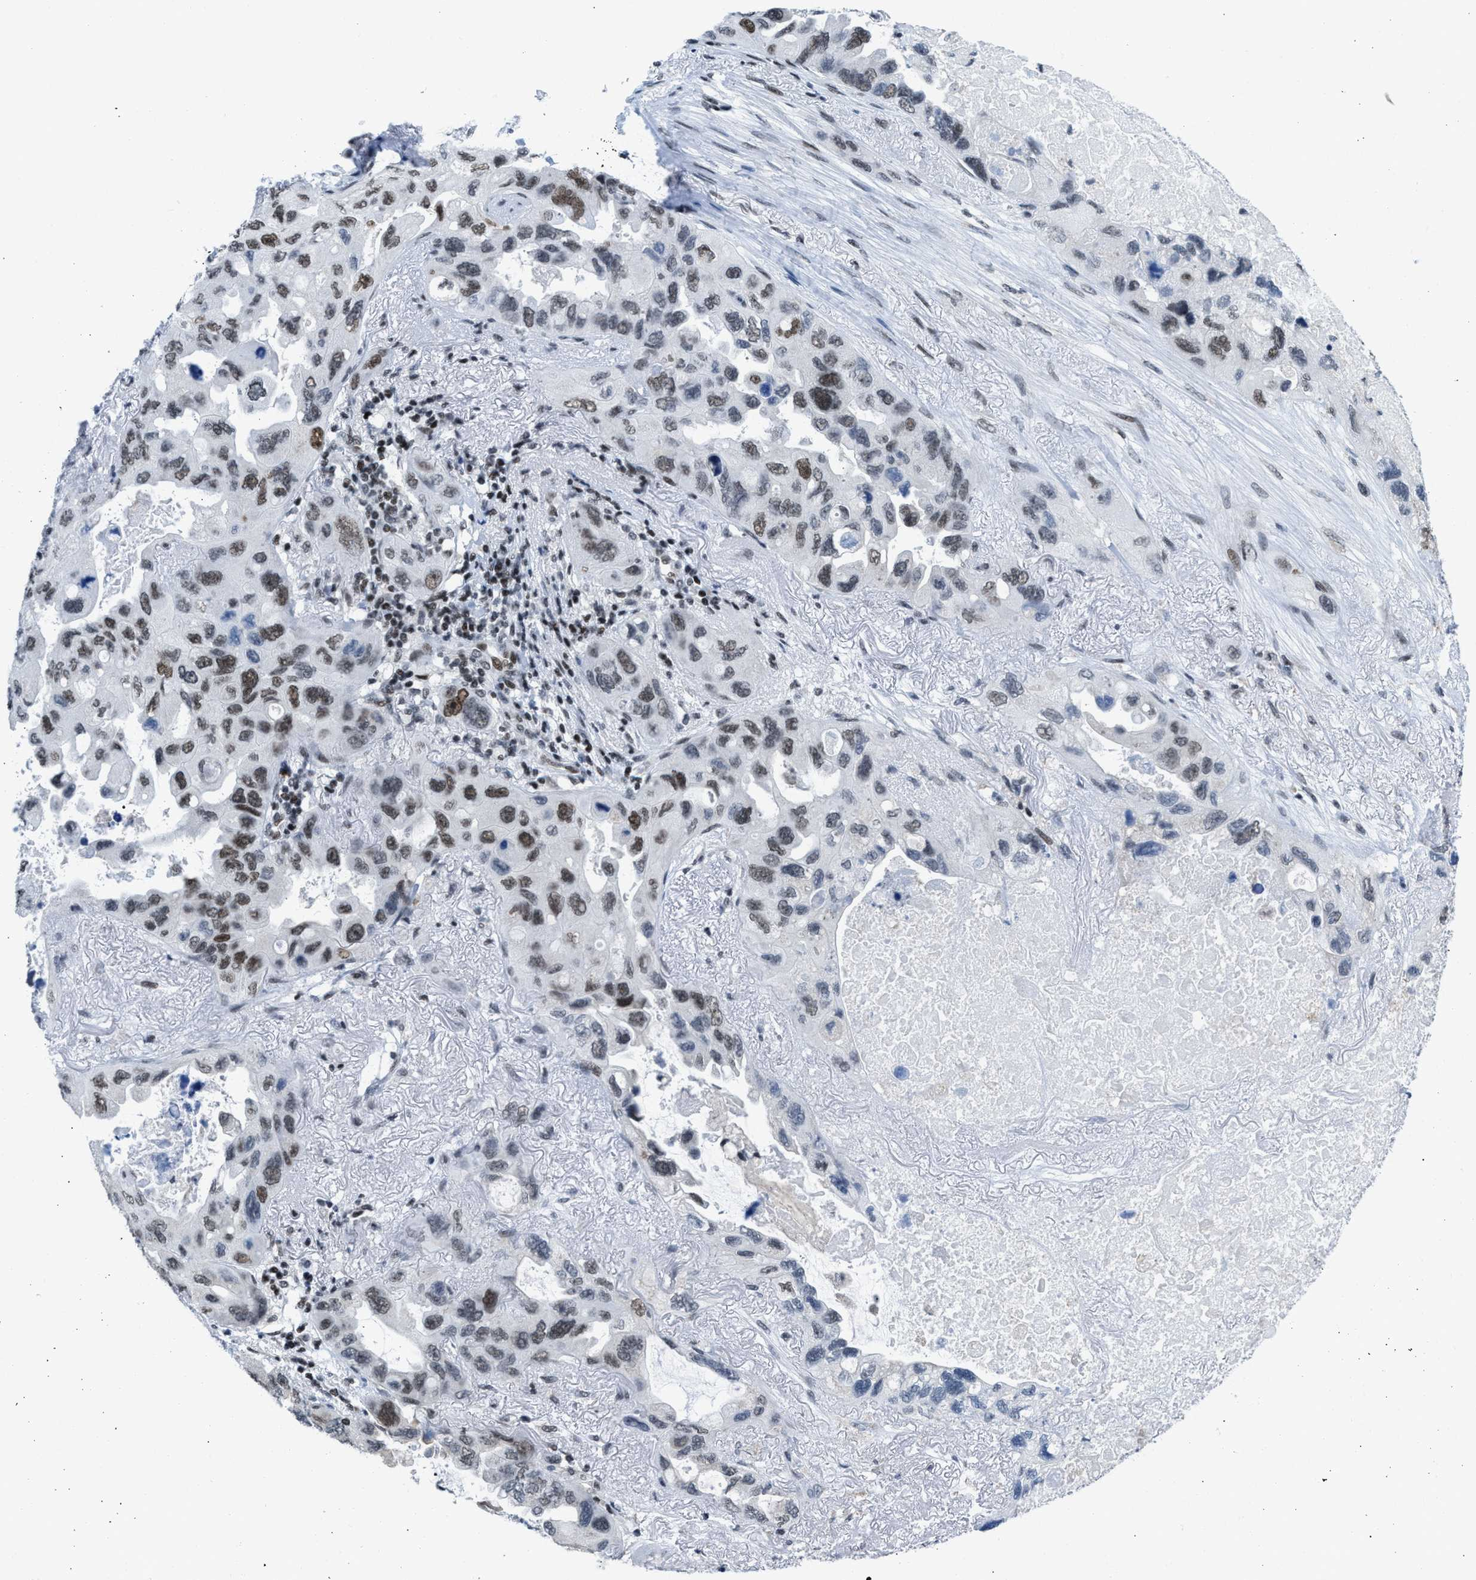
{"staining": {"intensity": "moderate", "quantity": ">75%", "location": "nuclear"}, "tissue": "lung cancer", "cell_type": "Tumor cells", "image_type": "cancer", "snomed": [{"axis": "morphology", "description": "Squamous cell carcinoma, NOS"}, {"axis": "topography", "description": "Lung"}], "caption": "This micrograph reveals IHC staining of lung cancer (squamous cell carcinoma), with medium moderate nuclear staining in about >75% of tumor cells.", "gene": "TERF2IP", "patient": {"sex": "female", "age": 73}}